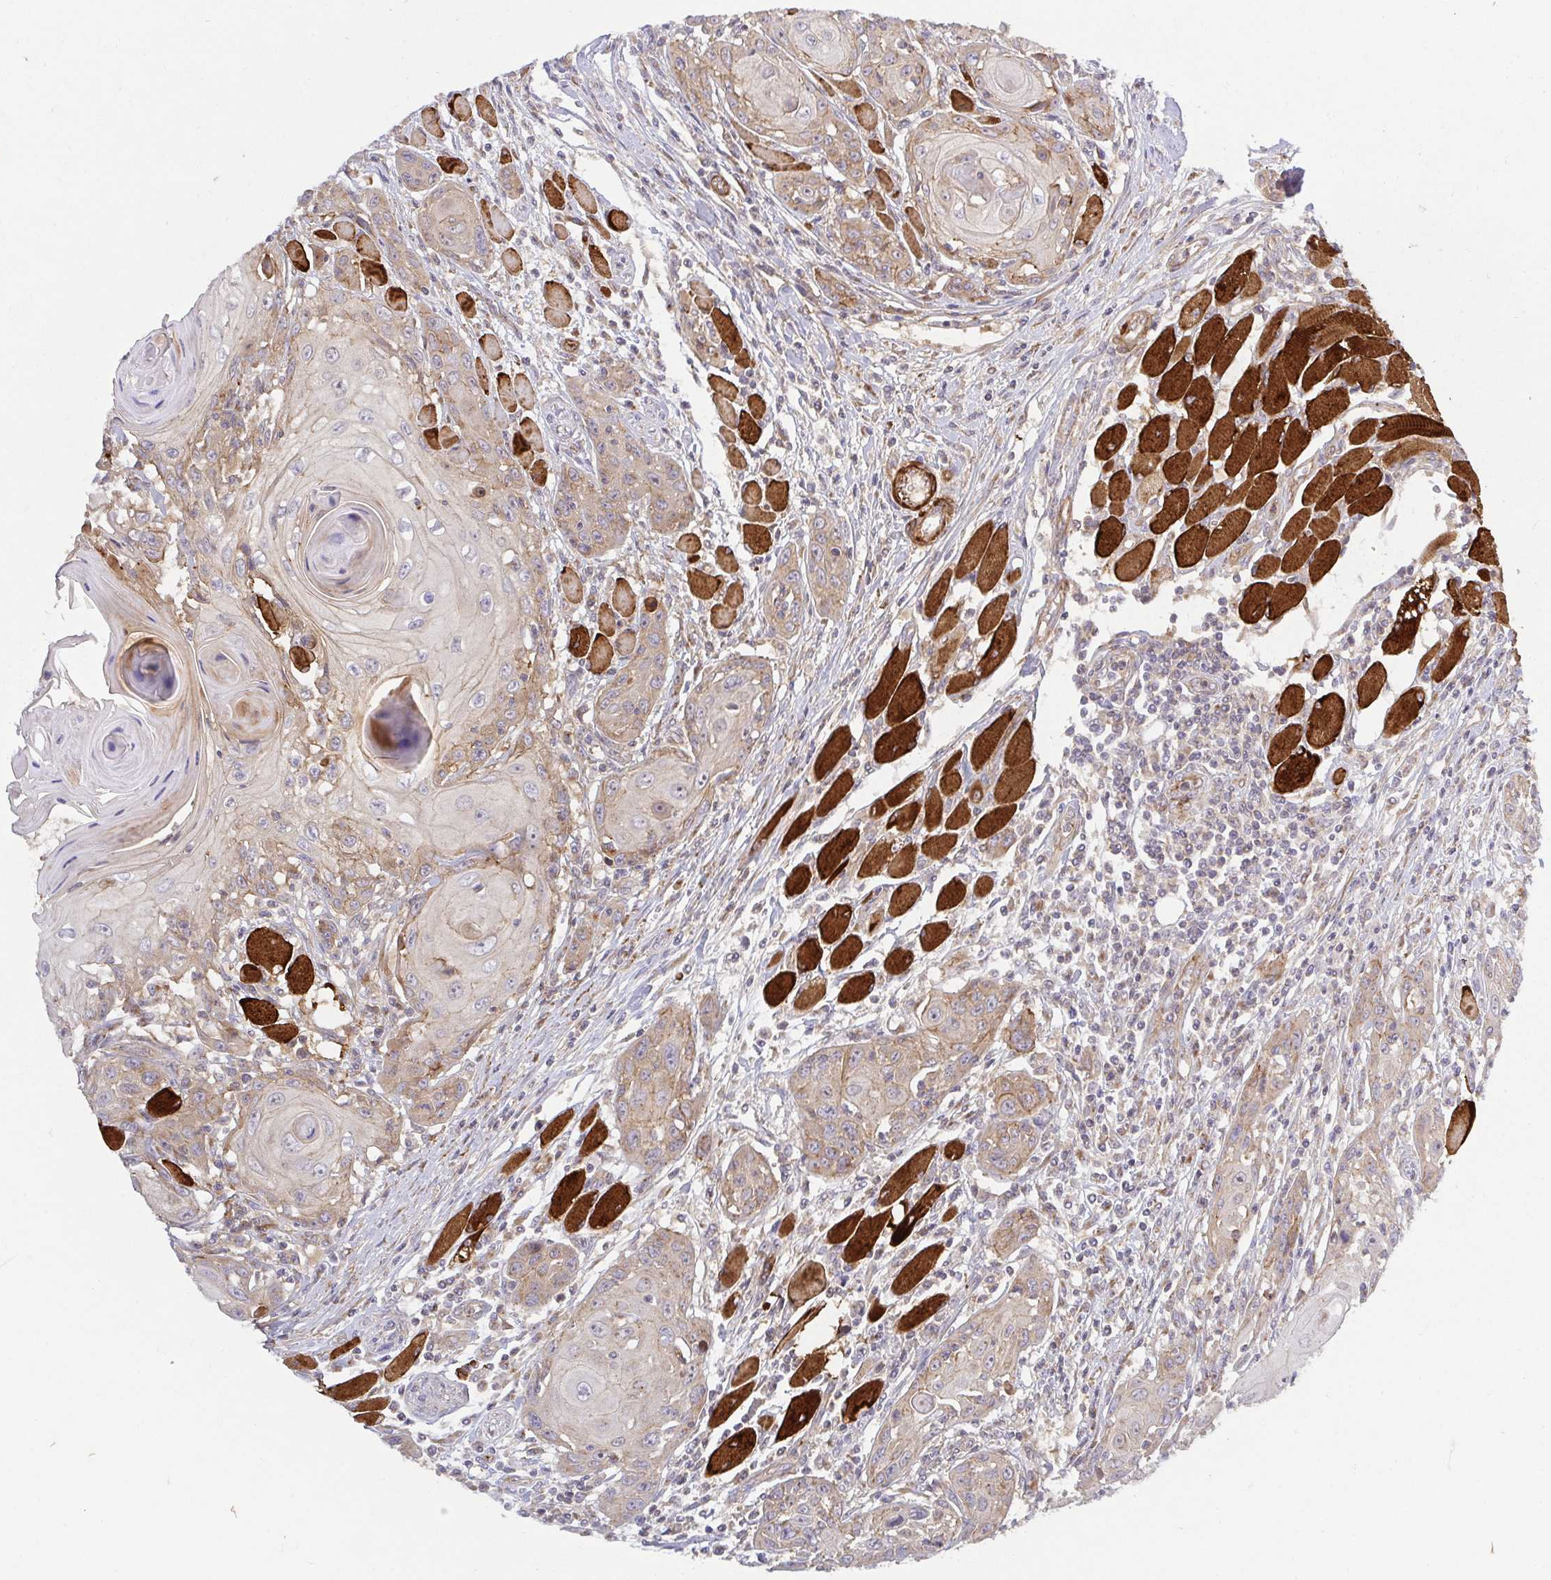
{"staining": {"intensity": "moderate", "quantity": "25%-75%", "location": "cytoplasmic/membranous"}, "tissue": "head and neck cancer", "cell_type": "Tumor cells", "image_type": "cancer", "snomed": [{"axis": "morphology", "description": "Squamous cell carcinoma, NOS"}, {"axis": "topography", "description": "Head-Neck"}], "caption": "The photomicrograph displays a brown stain indicating the presence of a protein in the cytoplasmic/membranous of tumor cells in head and neck cancer (squamous cell carcinoma).", "gene": "TM9SF4", "patient": {"sex": "female", "age": 80}}